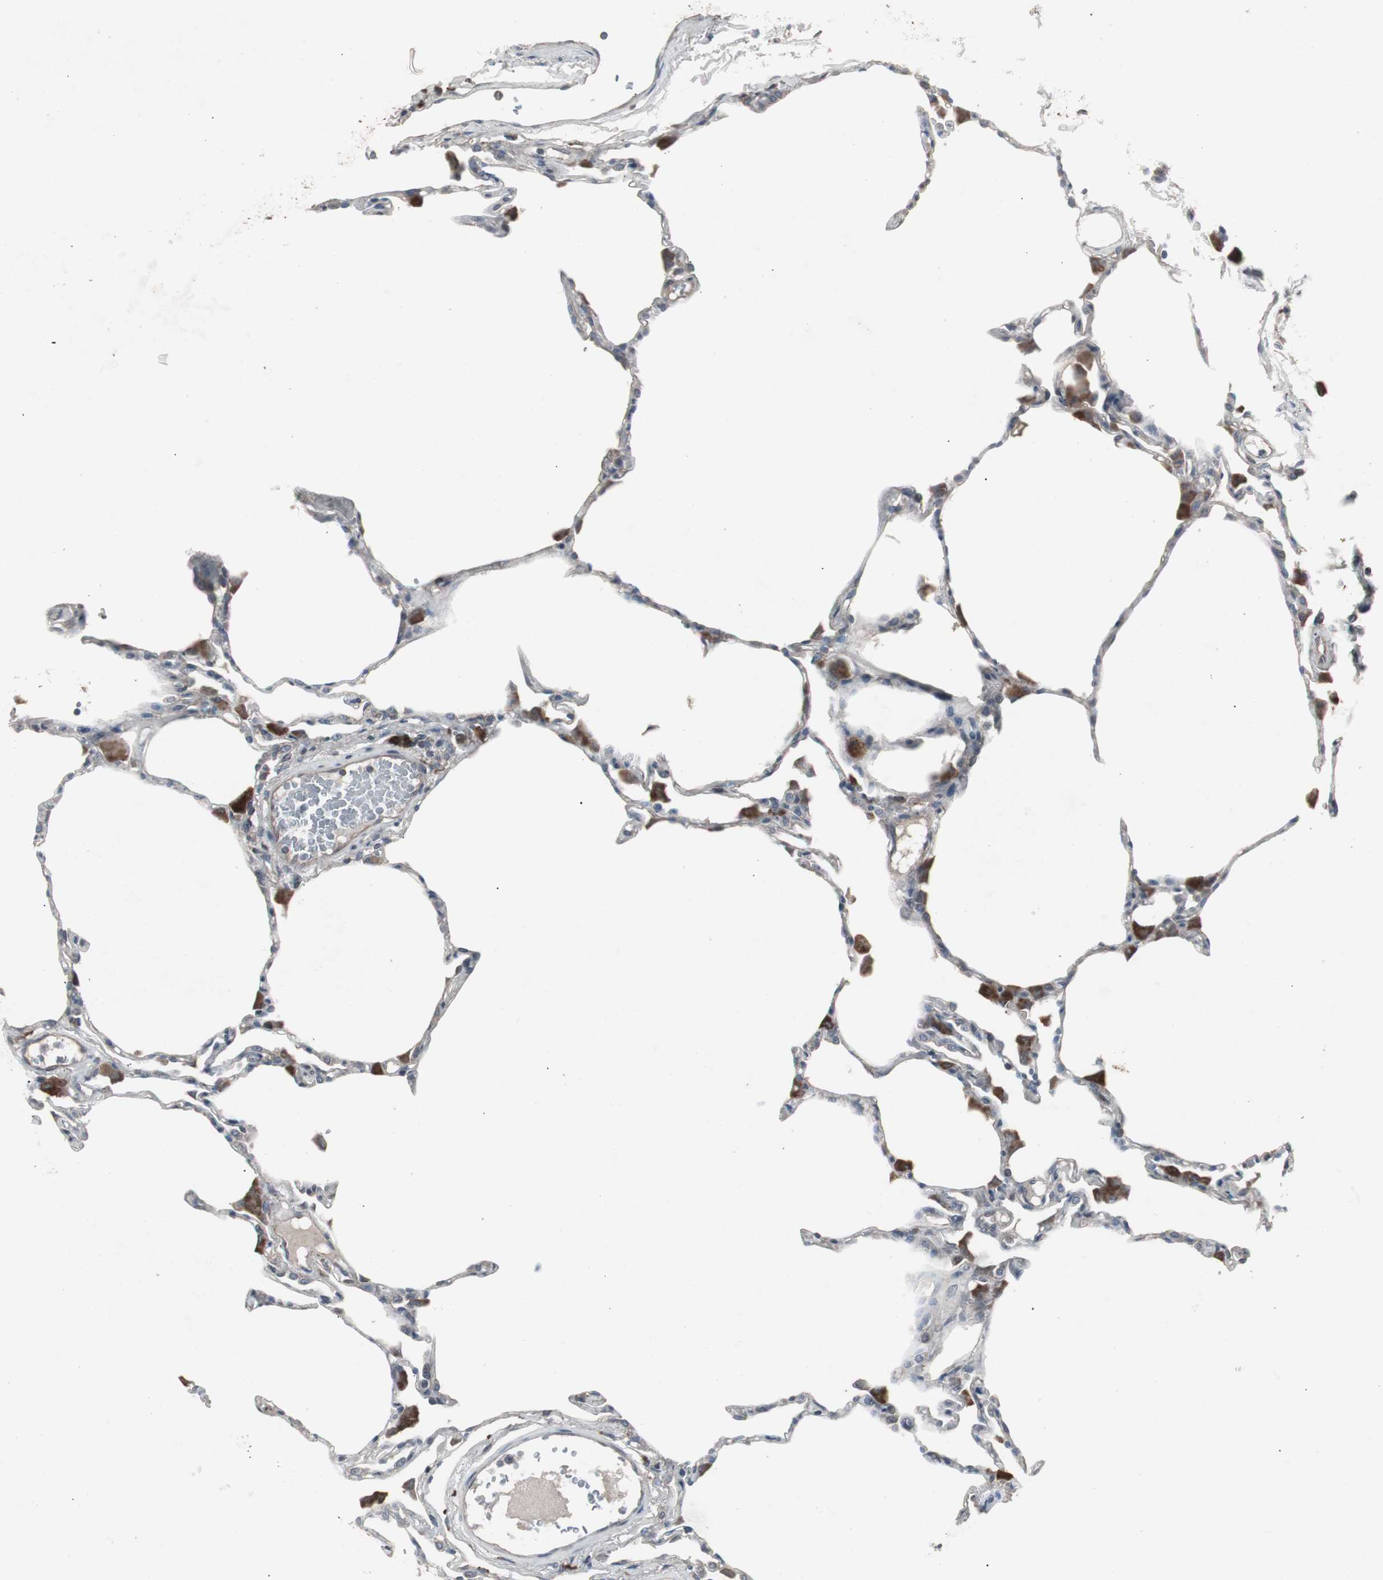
{"staining": {"intensity": "negative", "quantity": "none", "location": "none"}, "tissue": "lung", "cell_type": "Alveolar cells", "image_type": "normal", "snomed": [{"axis": "morphology", "description": "Normal tissue, NOS"}, {"axis": "topography", "description": "Lung"}], "caption": "The IHC histopathology image has no significant positivity in alveolar cells of lung. The staining is performed using DAB (3,3'-diaminobenzidine) brown chromogen with nuclei counter-stained in using hematoxylin.", "gene": "SSTR2", "patient": {"sex": "female", "age": 49}}